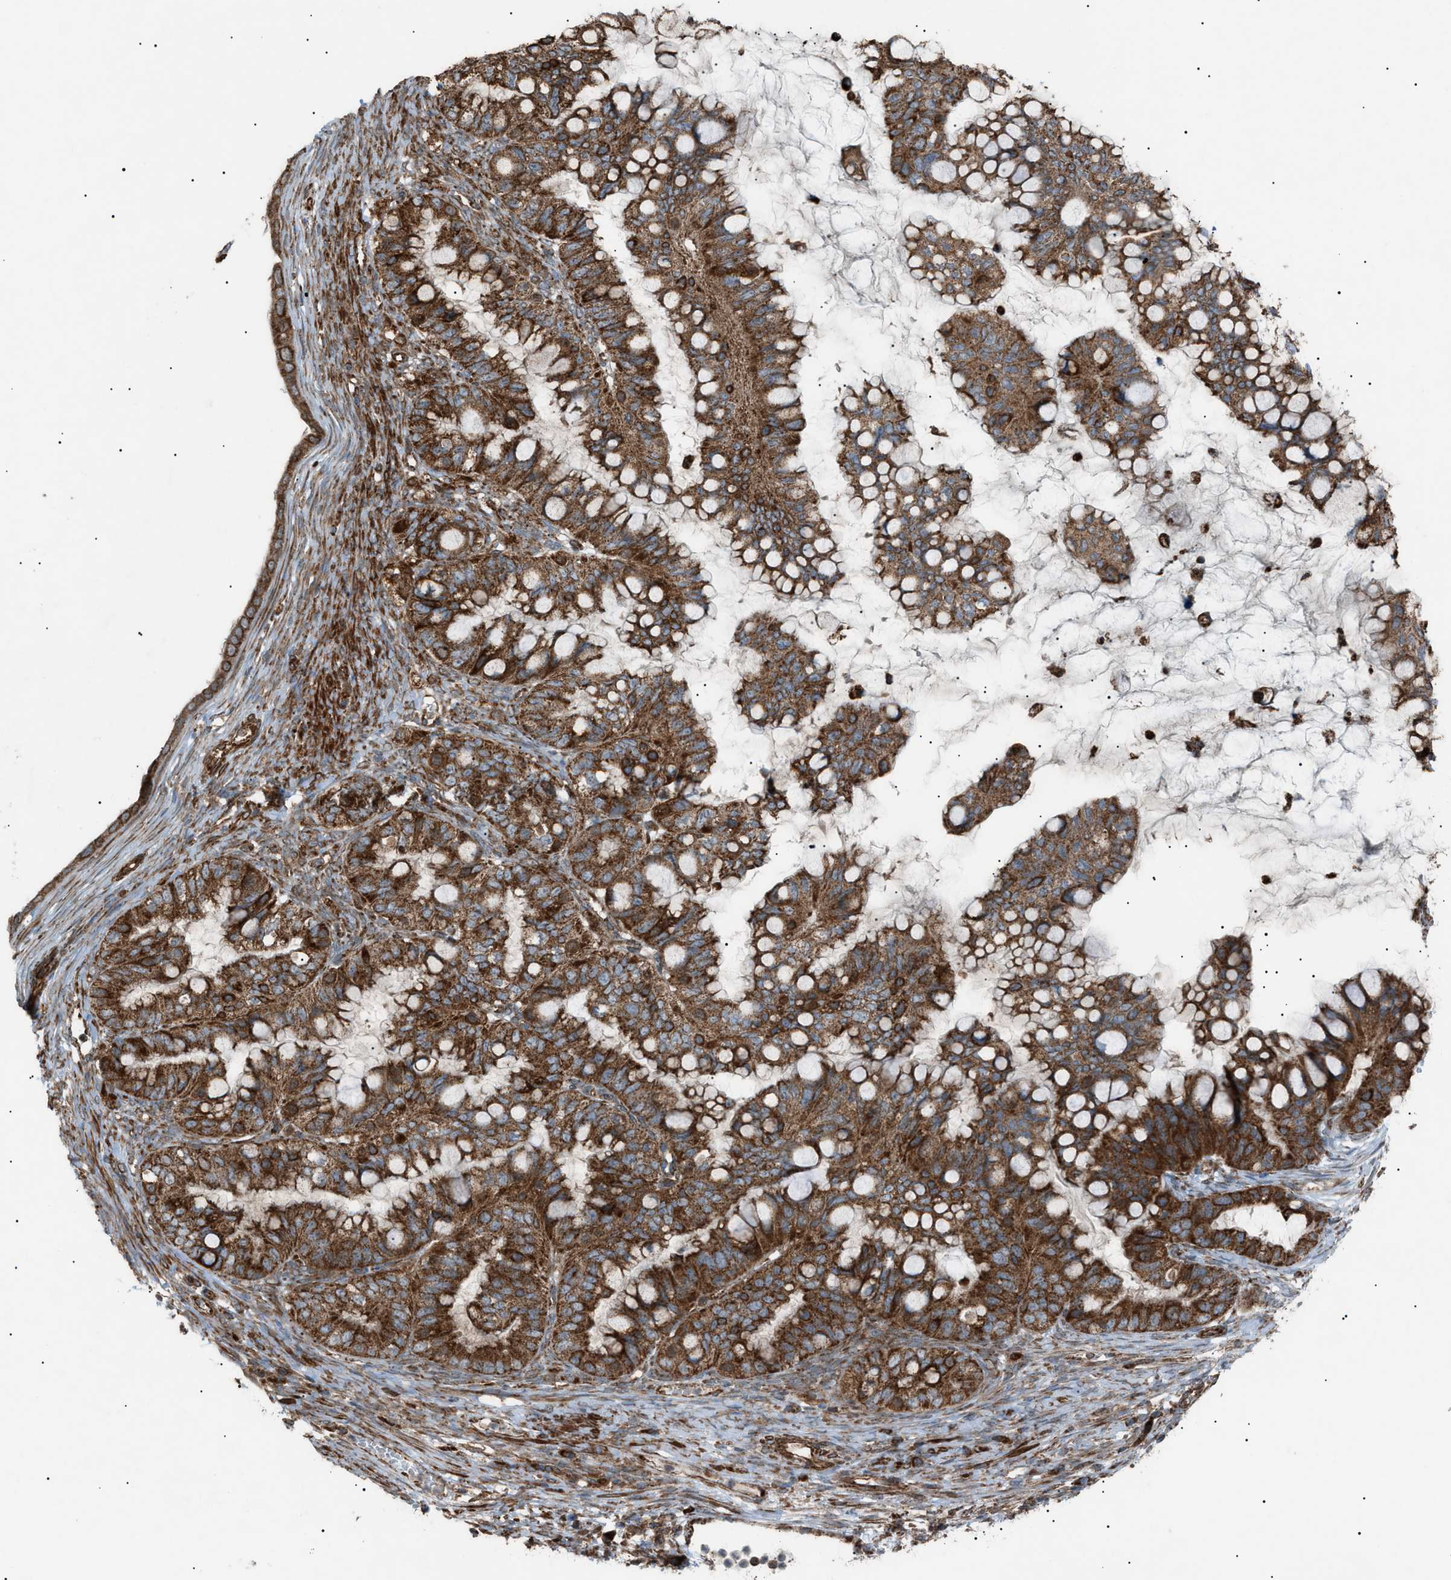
{"staining": {"intensity": "strong", "quantity": ">75%", "location": "cytoplasmic/membranous"}, "tissue": "ovarian cancer", "cell_type": "Tumor cells", "image_type": "cancer", "snomed": [{"axis": "morphology", "description": "Cystadenocarcinoma, mucinous, NOS"}, {"axis": "topography", "description": "Ovary"}], "caption": "Protein analysis of ovarian cancer tissue reveals strong cytoplasmic/membranous staining in about >75% of tumor cells.", "gene": "C1GALT1C1", "patient": {"sex": "female", "age": 80}}